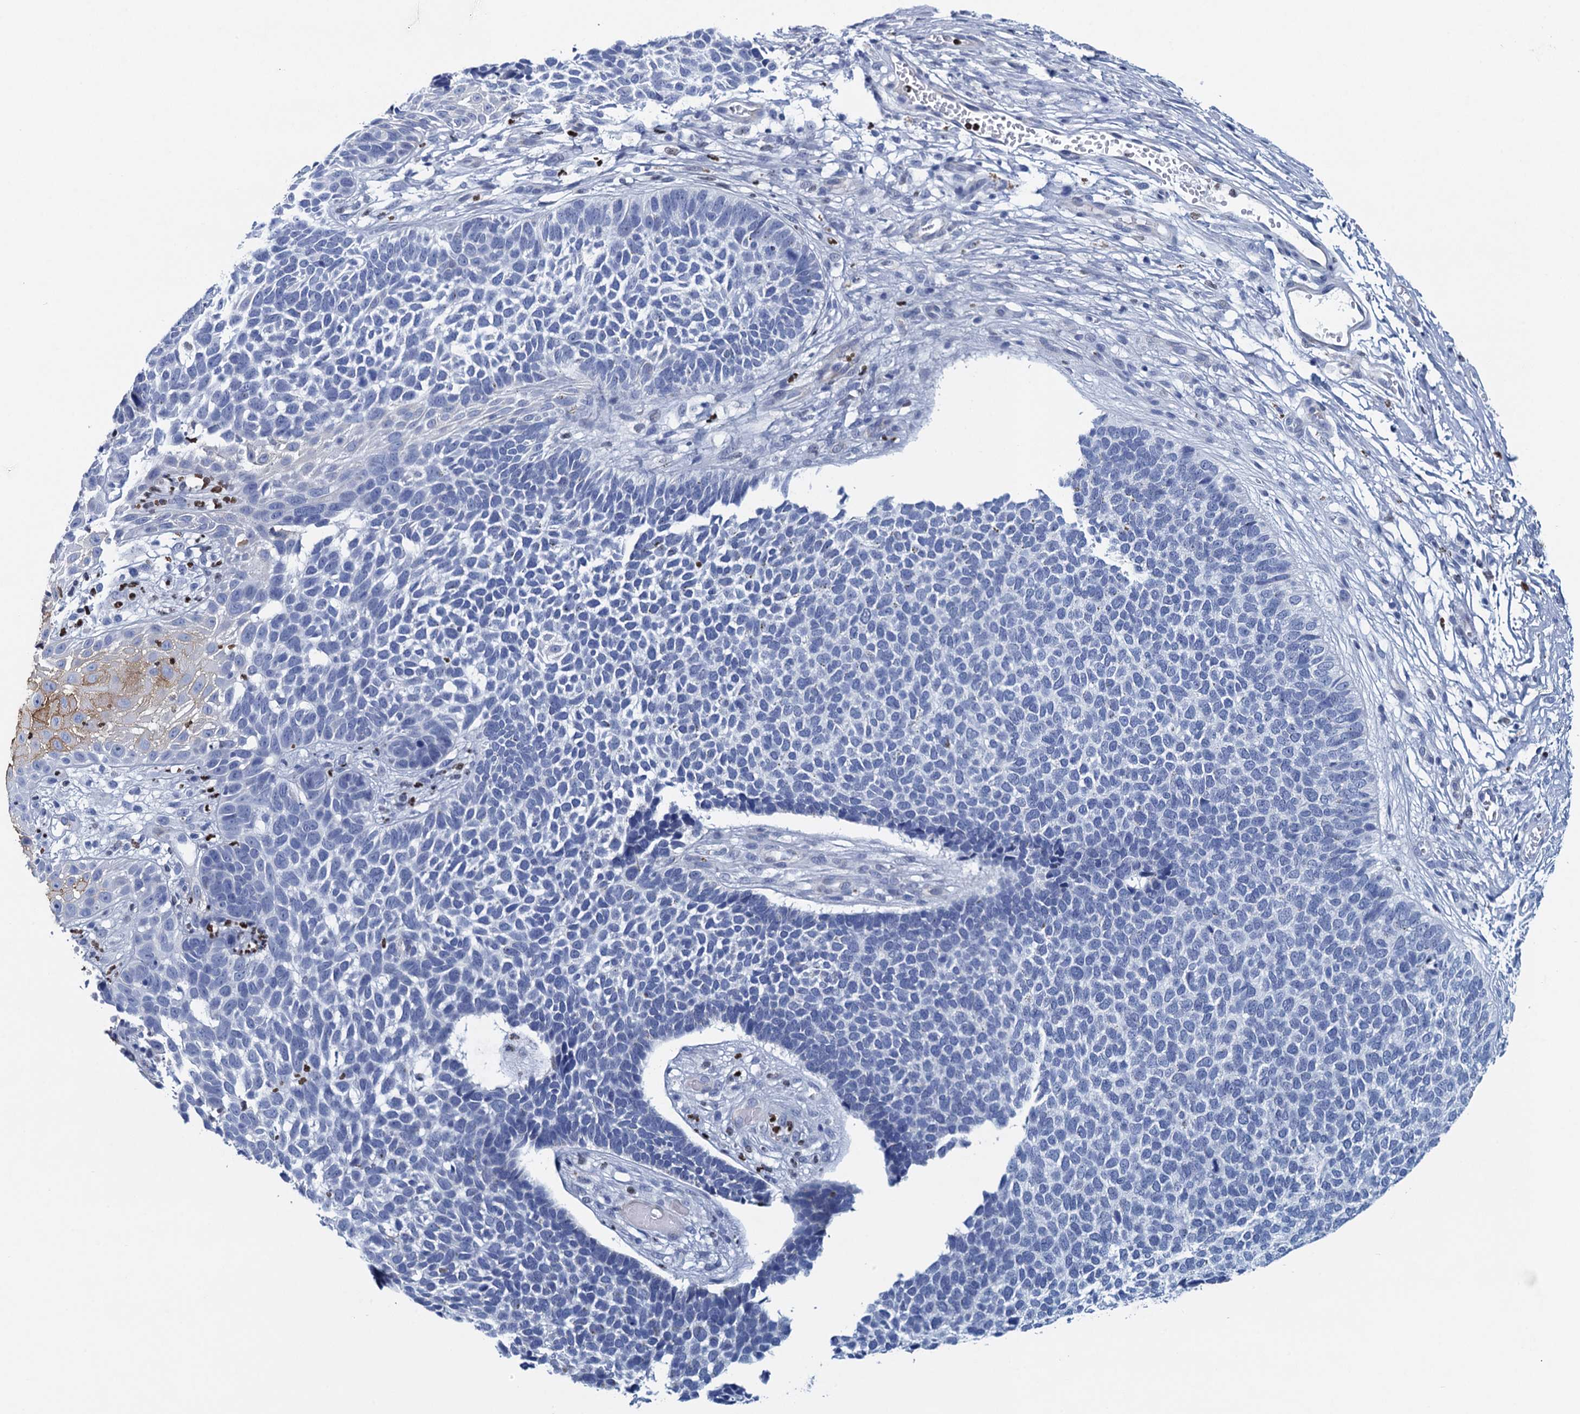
{"staining": {"intensity": "negative", "quantity": "none", "location": "none"}, "tissue": "skin cancer", "cell_type": "Tumor cells", "image_type": "cancer", "snomed": [{"axis": "morphology", "description": "Basal cell carcinoma"}, {"axis": "topography", "description": "Skin"}], "caption": "DAB (3,3'-diaminobenzidine) immunohistochemical staining of human skin cancer (basal cell carcinoma) reveals no significant positivity in tumor cells.", "gene": "RHCG", "patient": {"sex": "female", "age": 84}}